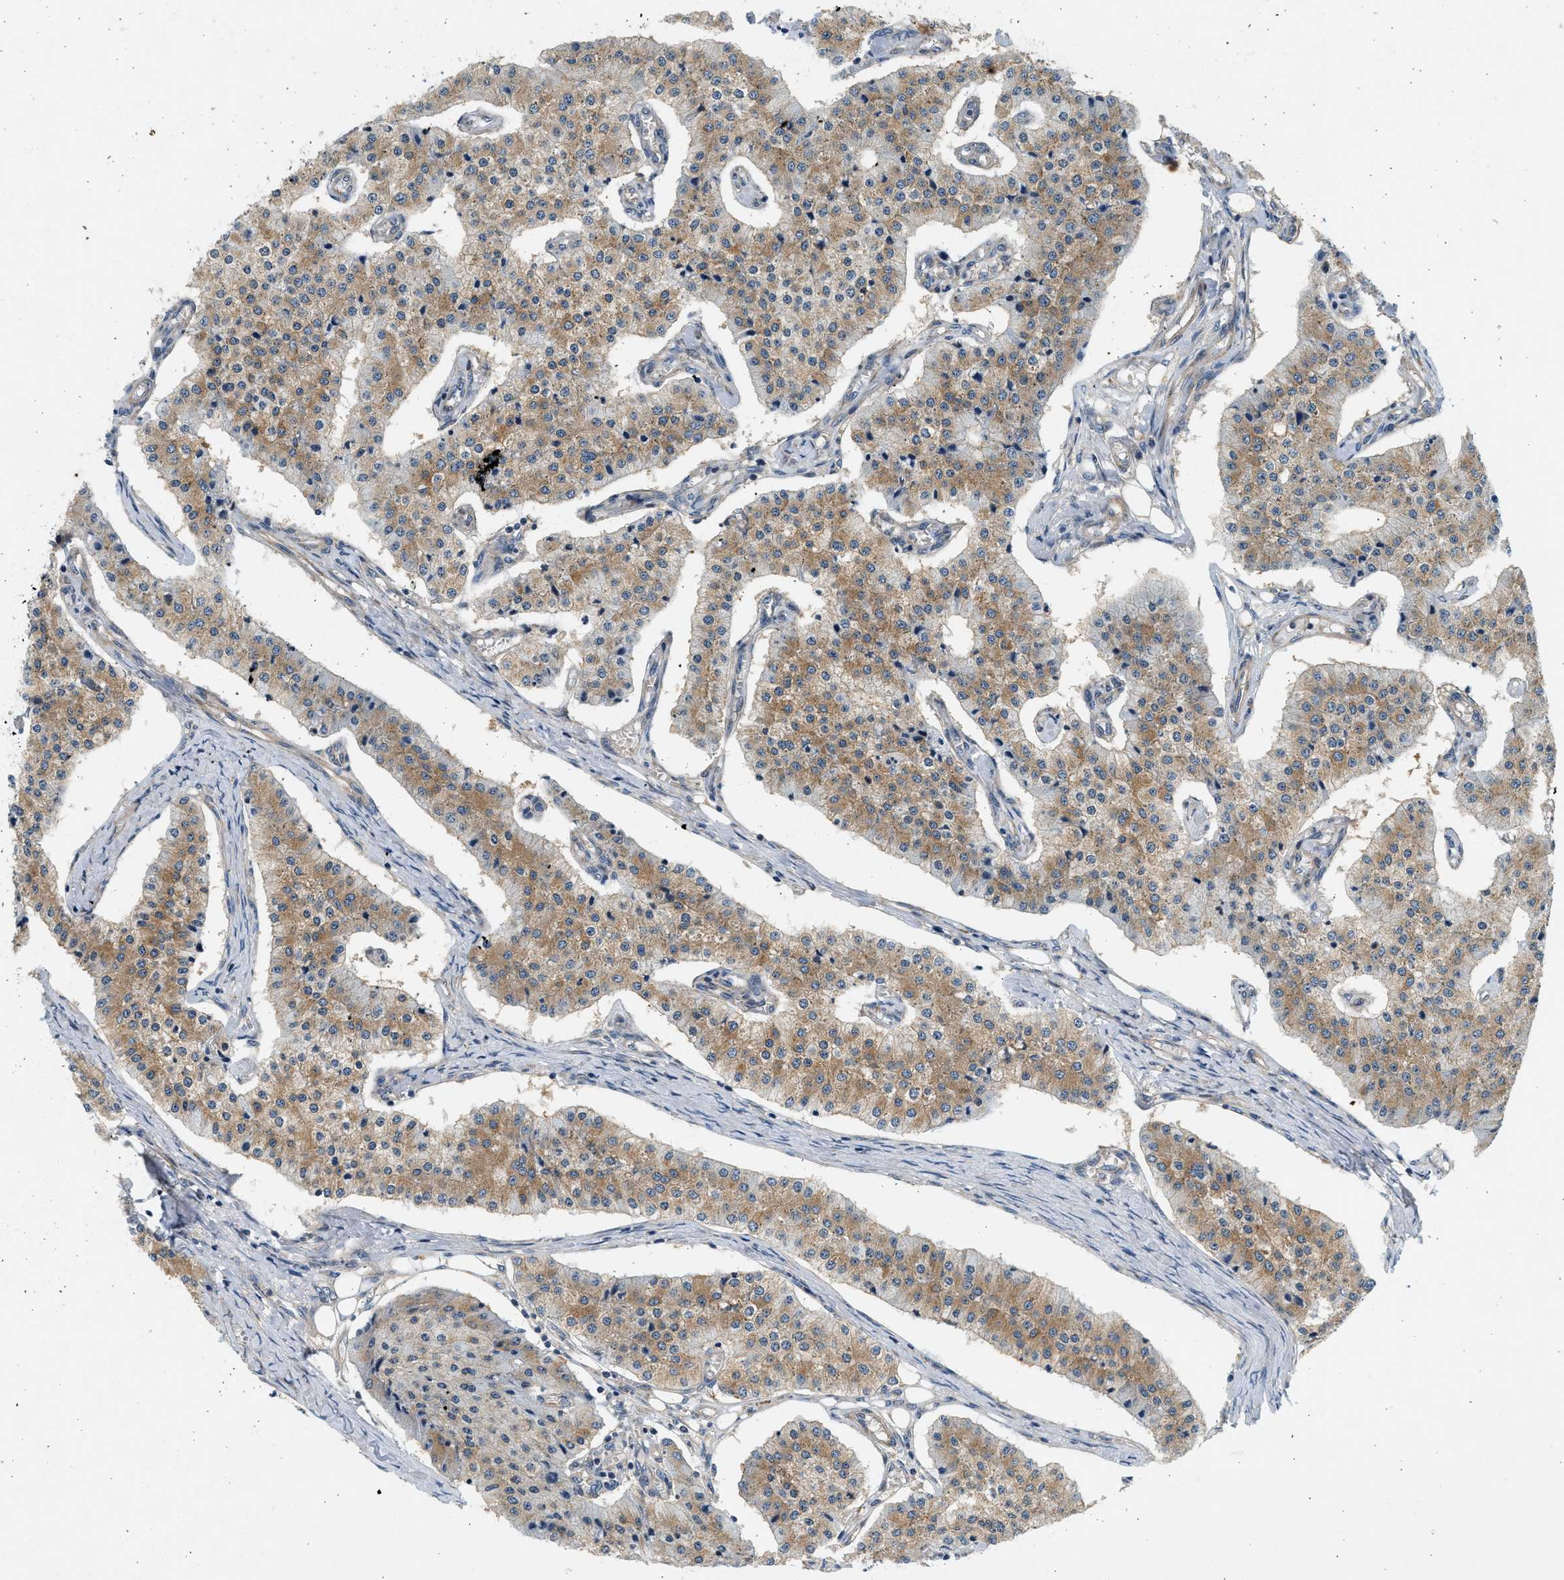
{"staining": {"intensity": "moderate", "quantity": ">75%", "location": "cytoplasmic/membranous"}, "tissue": "carcinoid", "cell_type": "Tumor cells", "image_type": "cancer", "snomed": [{"axis": "morphology", "description": "Carcinoid, malignant, NOS"}, {"axis": "topography", "description": "Colon"}], "caption": "A micrograph of malignant carcinoid stained for a protein exhibits moderate cytoplasmic/membranous brown staining in tumor cells.", "gene": "KDELR2", "patient": {"sex": "female", "age": 52}}